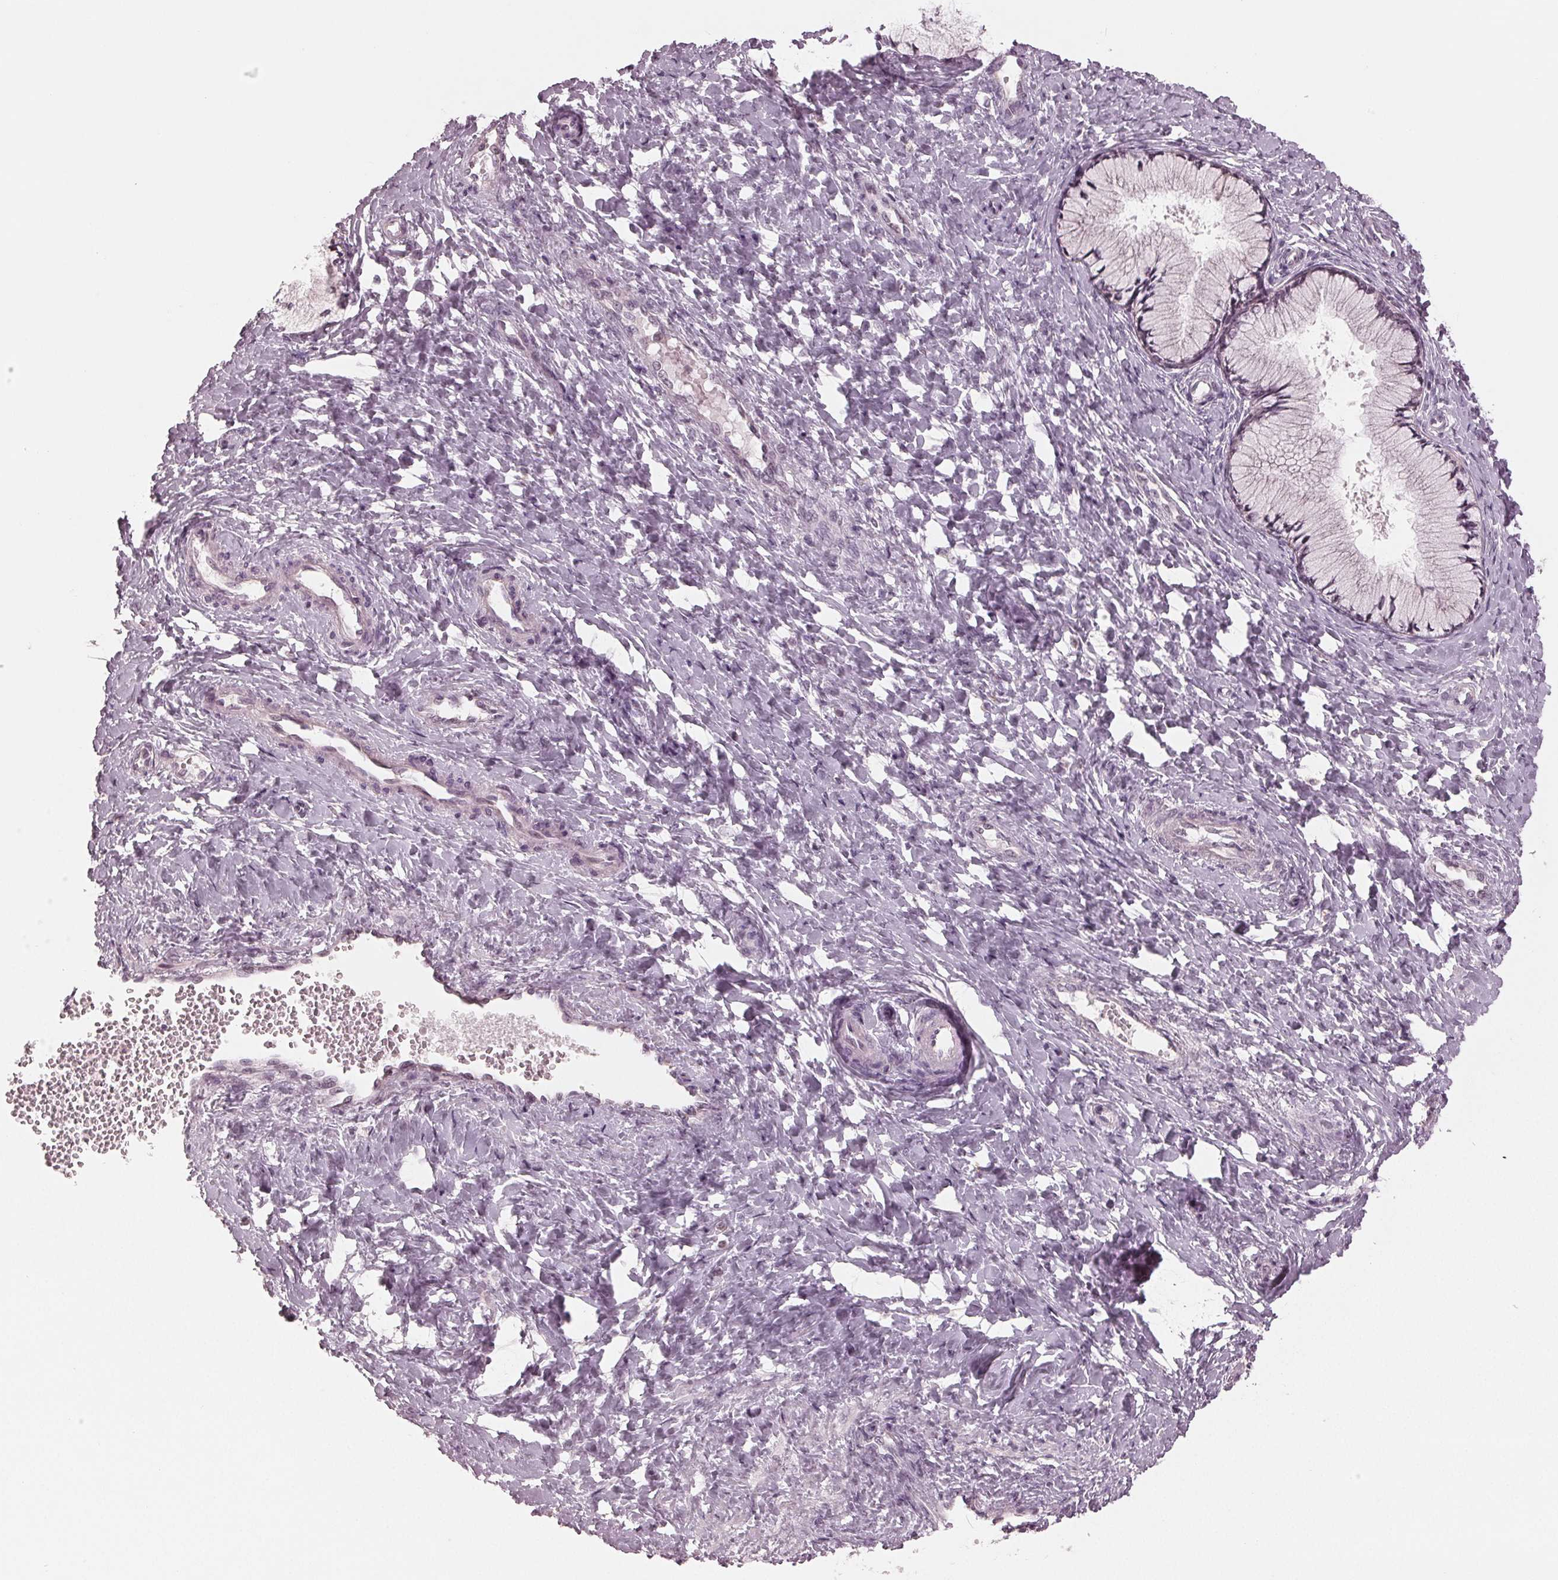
{"staining": {"intensity": "negative", "quantity": "none", "location": "none"}, "tissue": "cervix", "cell_type": "Glandular cells", "image_type": "normal", "snomed": [{"axis": "morphology", "description": "Normal tissue, NOS"}, {"axis": "topography", "description": "Cervix"}], "caption": "Immunohistochemistry (IHC) image of normal cervix stained for a protein (brown), which shows no staining in glandular cells.", "gene": "ADPRHL1", "patient": {"sex": "female", "age": 37}}